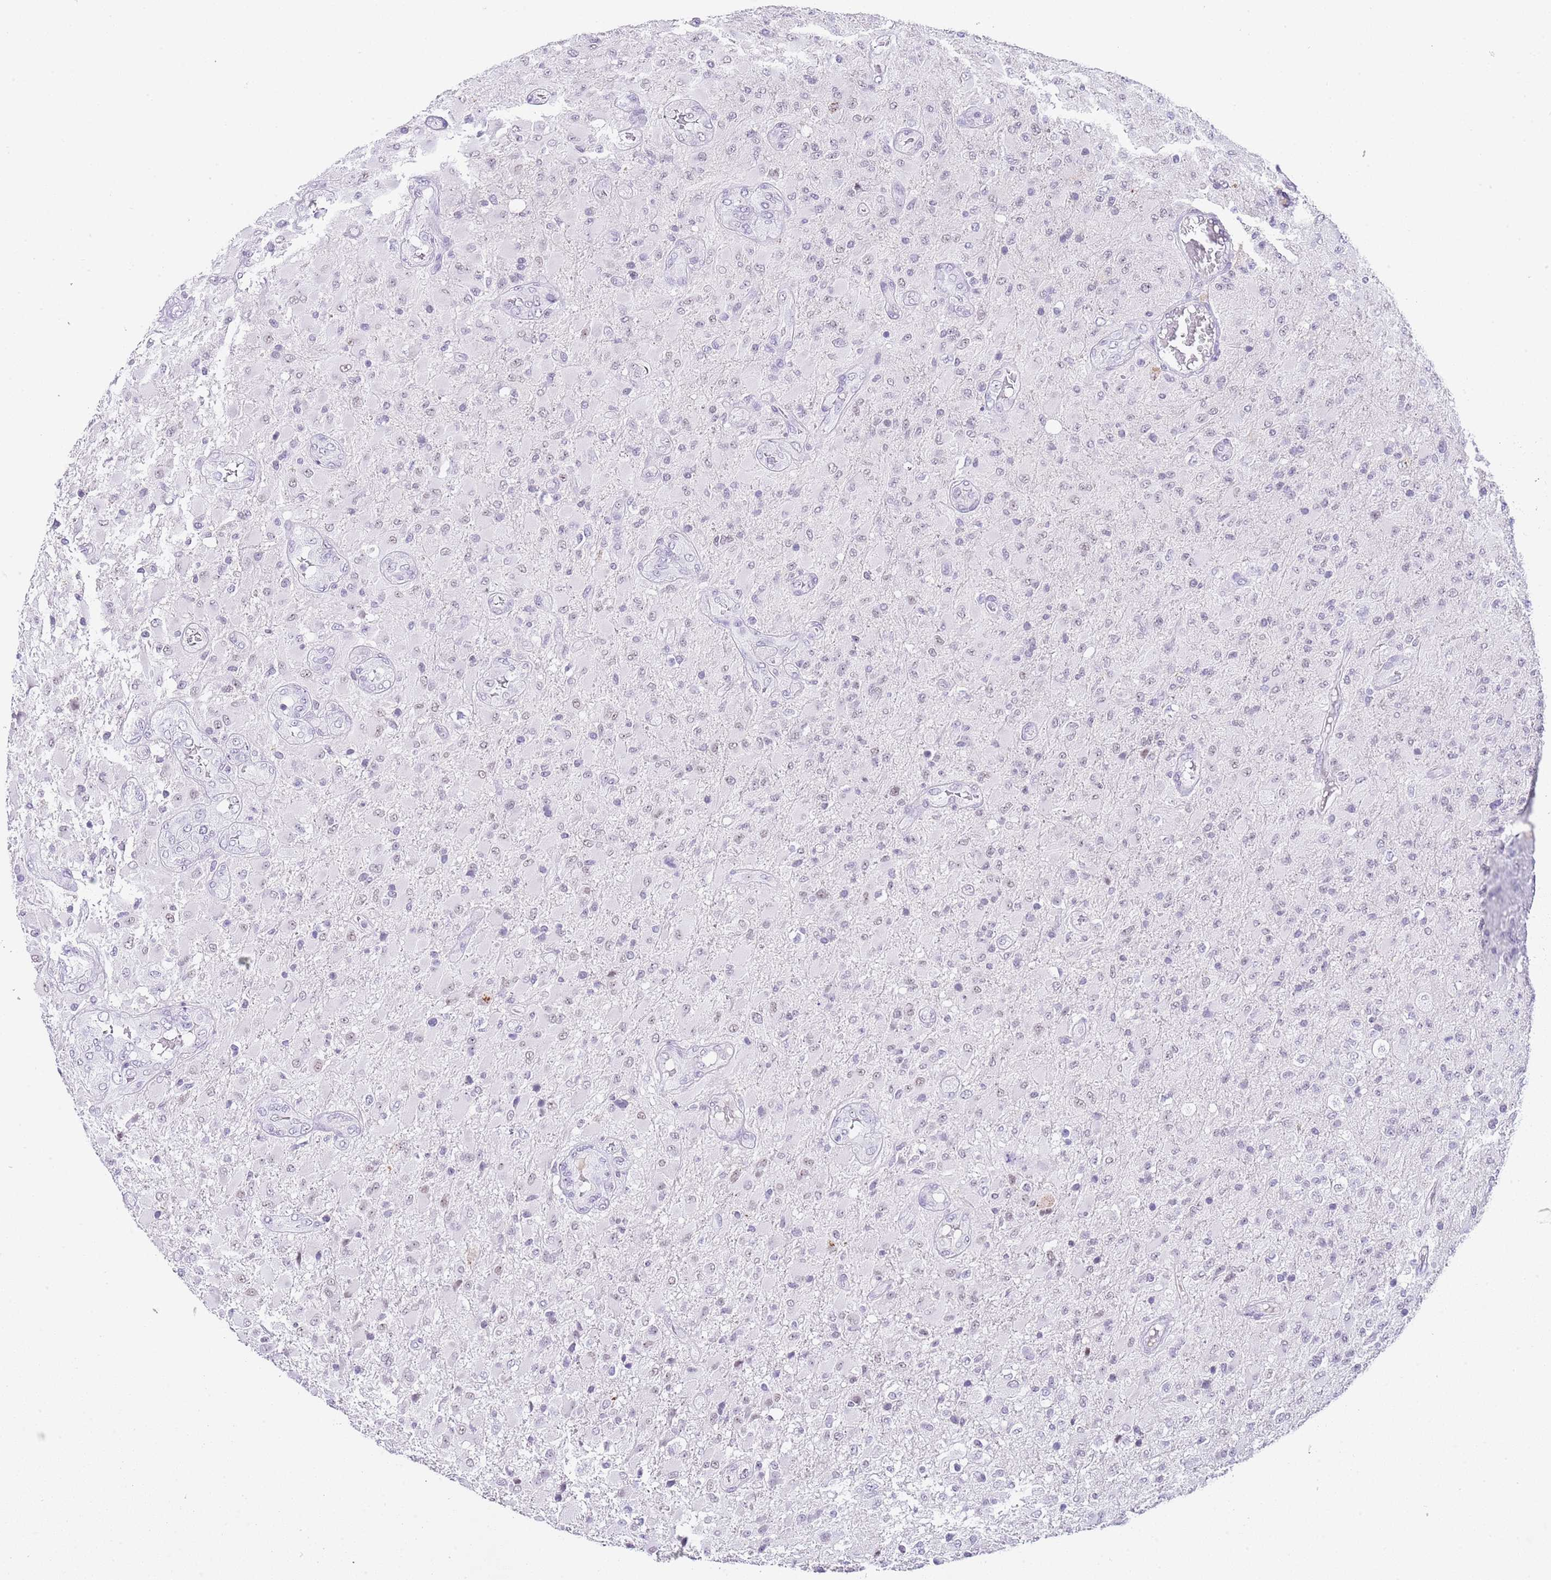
{"staining": {"intensity": "negative", "quantity": "none", "location": "none"}, "tissue": "glioma", "cell_type": "Tumor cells", "image_type": "cancer", "snomed": [{"axis": "morphology", "description": "Glioma, malignant, Low grade"}, {"axis": "topography", "description": "Brain"}], "caption": "The histopathology image displays no significant positivity in tumor cells of glioma.", "gene": "NOP56", "patient": {"sex": "male", "age": 65}}